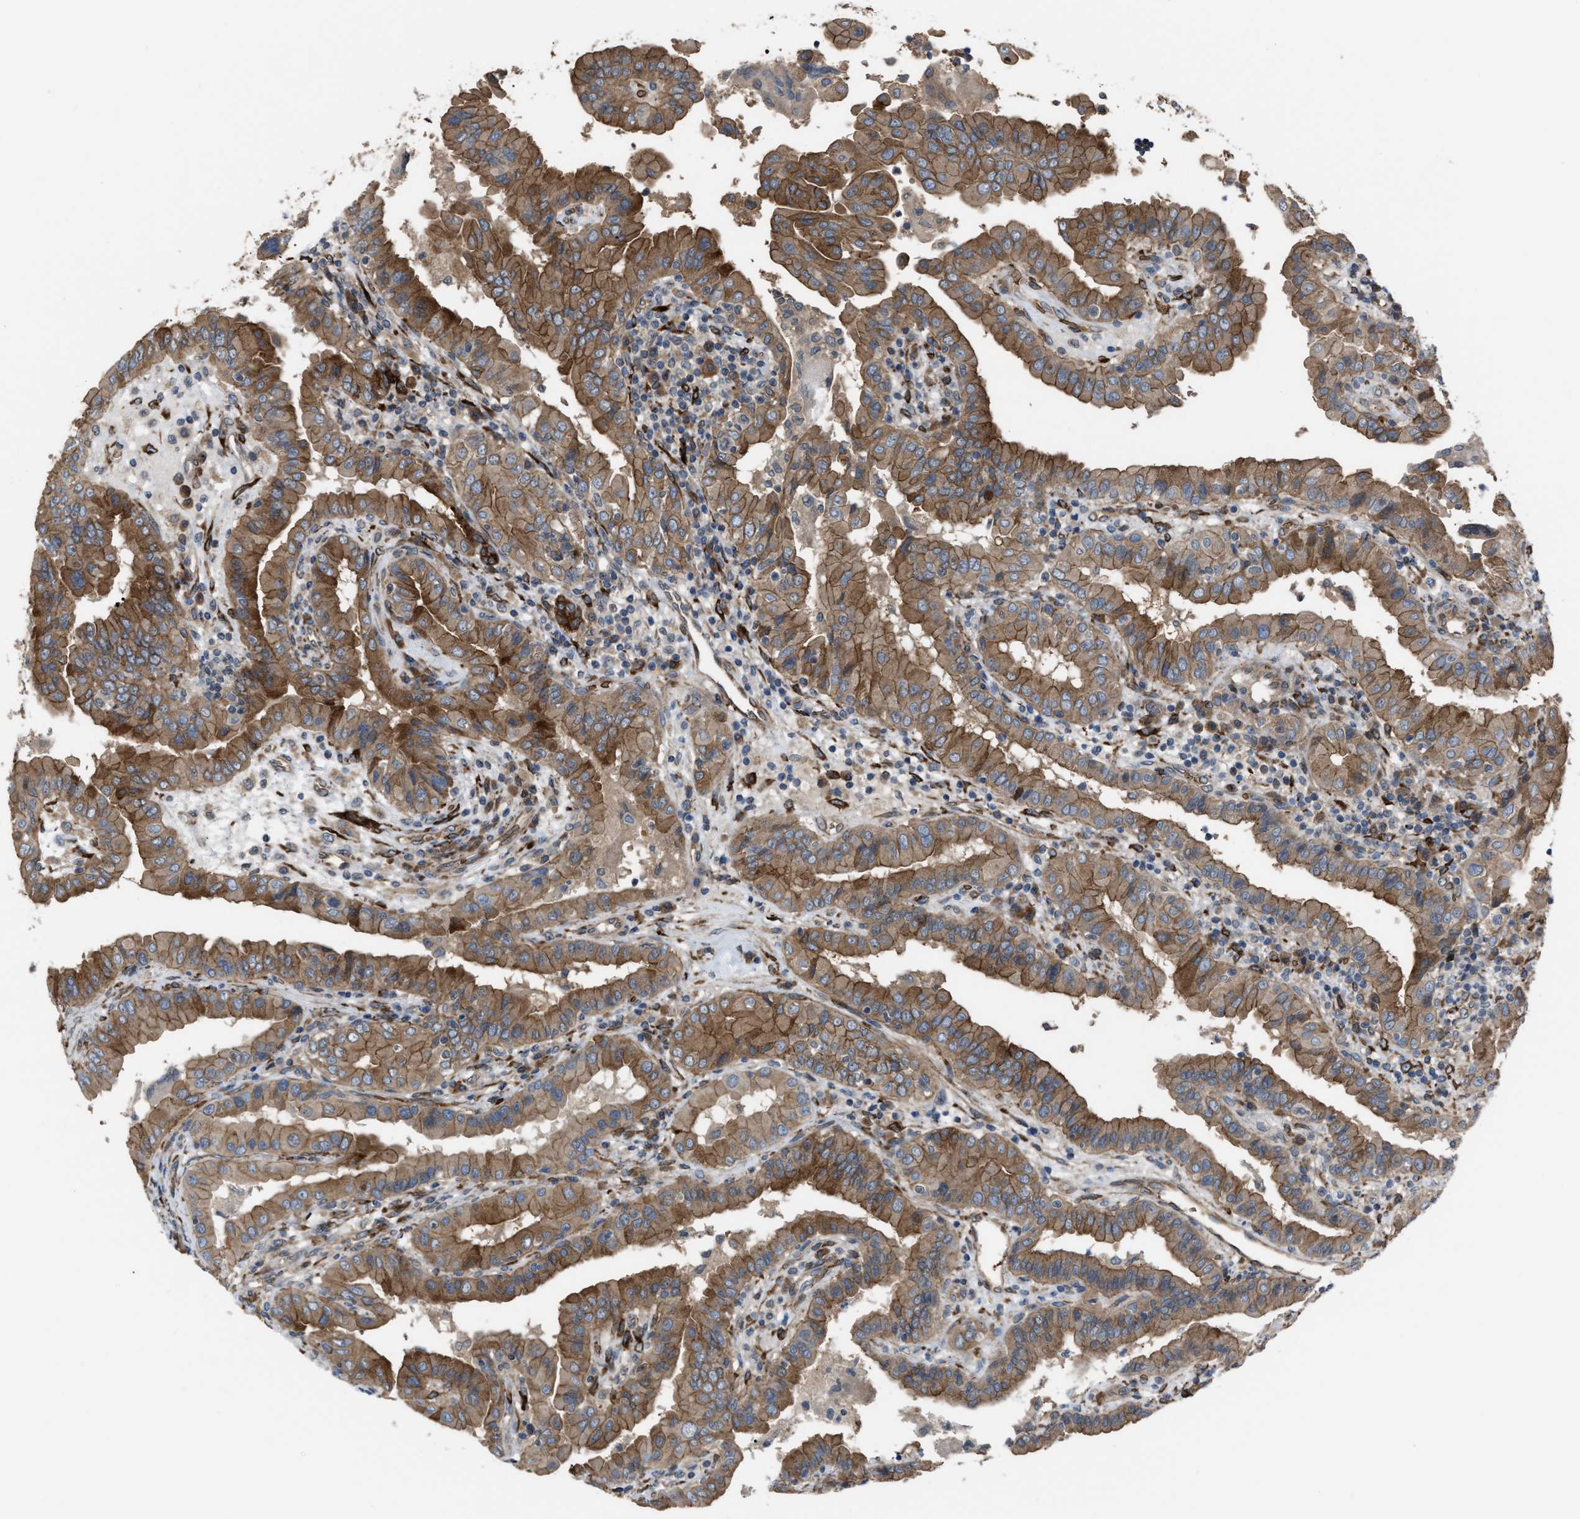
{"staining": {"intensity": "moderate", "quantity": ">75%", "location": "cytoplasmic/membranous"}, "tissue": "thyroid cancer", "cell_type": "Tumor cells", "image_type": "cancer", "snomed": [{"axis": "morphology", "description": "Papillary adenocarcinoma, NOS"}, {"axis": "topography", "description": "Thyroid gland"}], "caption": "Immunohistochemistry staining of thyroid cancer (papillary adenocarcinoma), which displays medium levels of moderate cytoplasmic/membranous expression in about >75% of tumor cells indicating moderate cytoplasmic/membranous protein expression. The staining was performed using DAB (brown) for protein detection and nuclei were counterstained in hematoxylin (blue).", "gene": "SELENOM", "patient": {"sex": "male", "age": 33}}